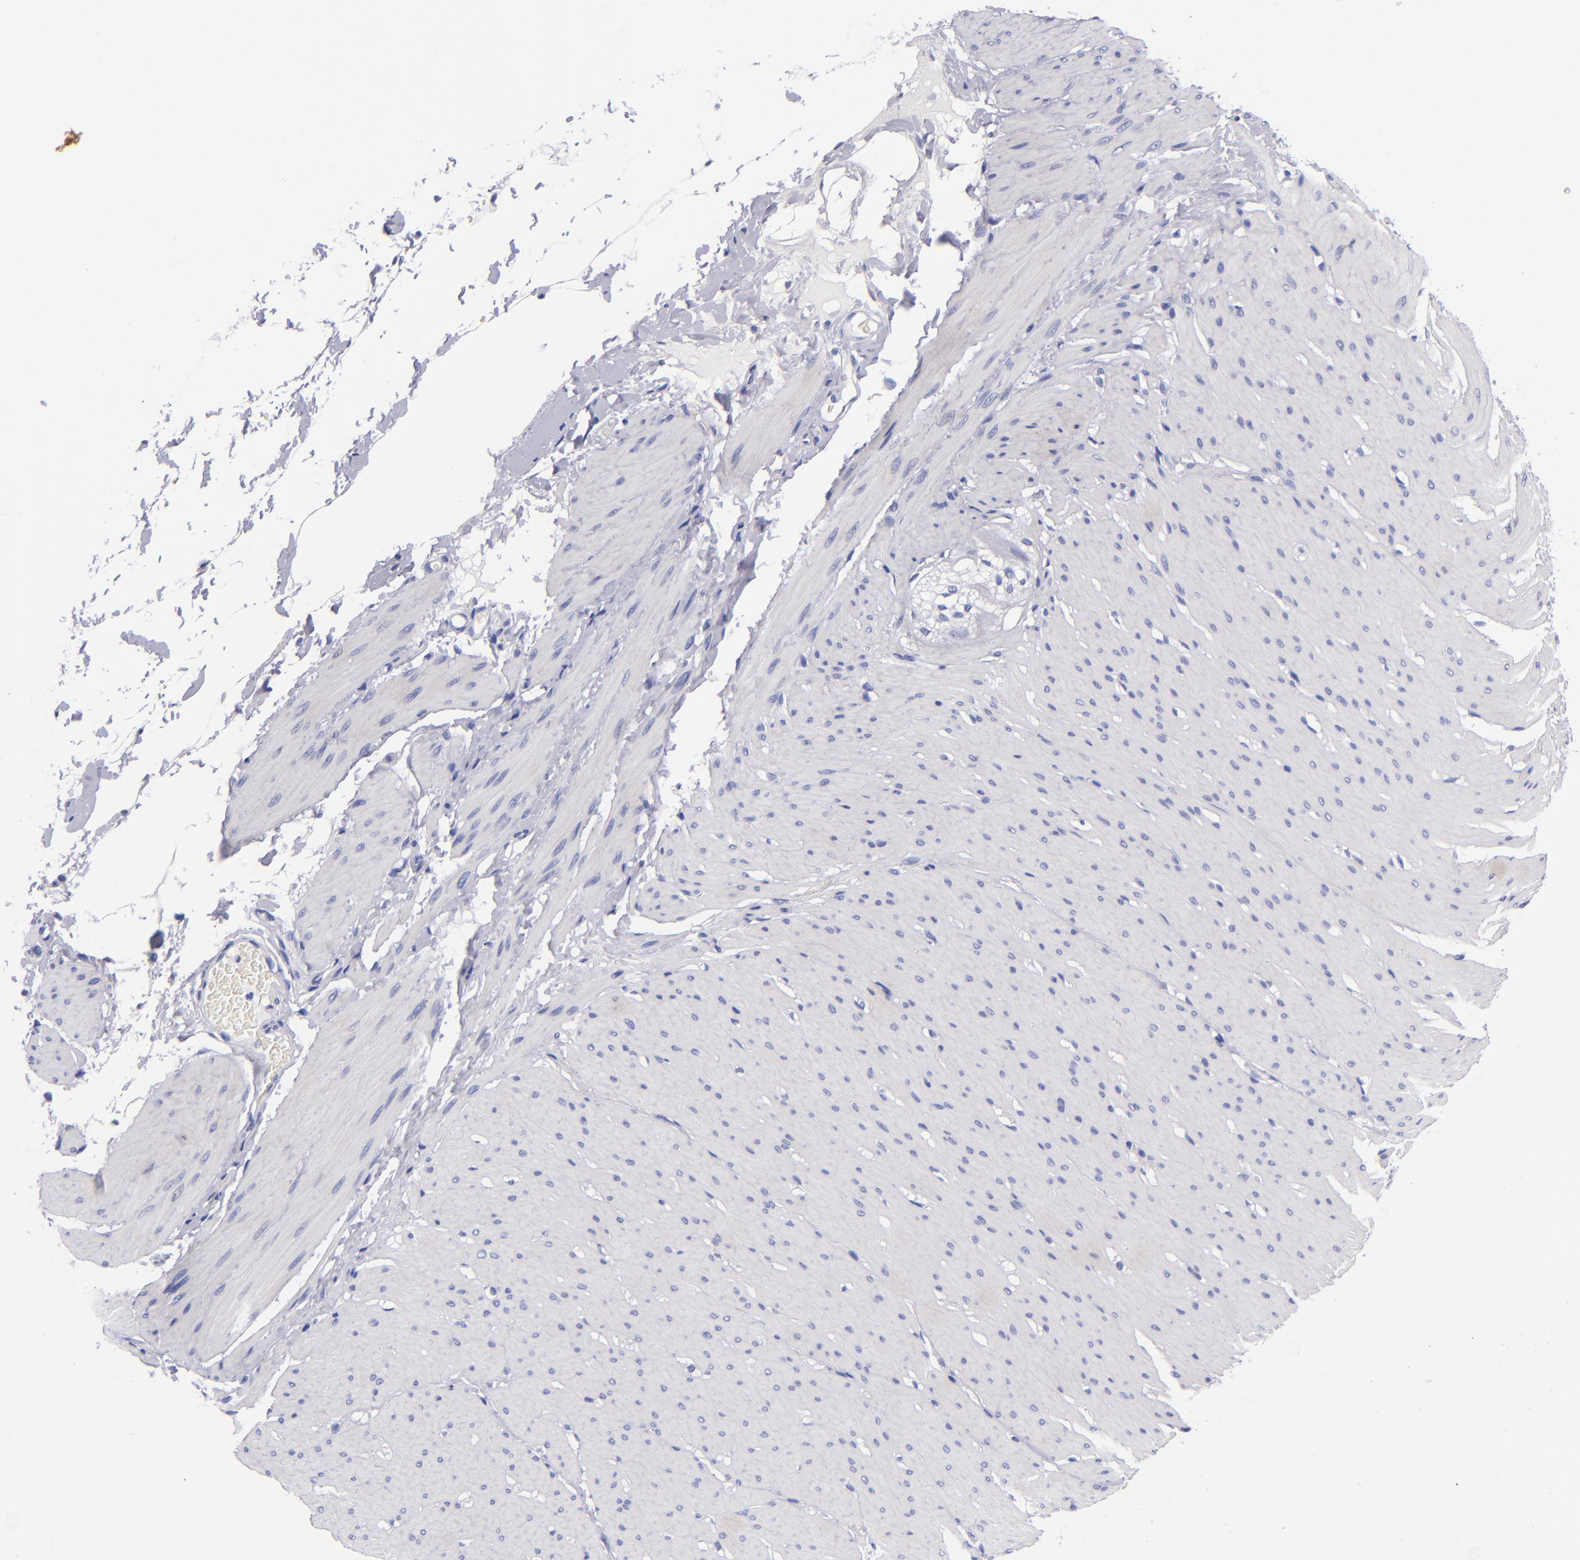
{"staining": {"intensity": "negative", "quantity": "none", "location": "none"}, "tissue": "smooth muscle", "cell_type": "Smooth muscle cells", "image_type": "normal", "snomed": [{"axis": "morphology", "description": "Normal tissue, NOS"}, {"axis": "topography", "description": "Smooth muscle"}, {"axis": "topography", "description": "Colon"}], "caption": "The micrograph displays no significant staining in smooth muscle cells of smooth muscle. (Brightfield microscopy of DAB IHC at high magnification).", "gene": "MCM7", "patient": {"sex": "male", "age": 67}}